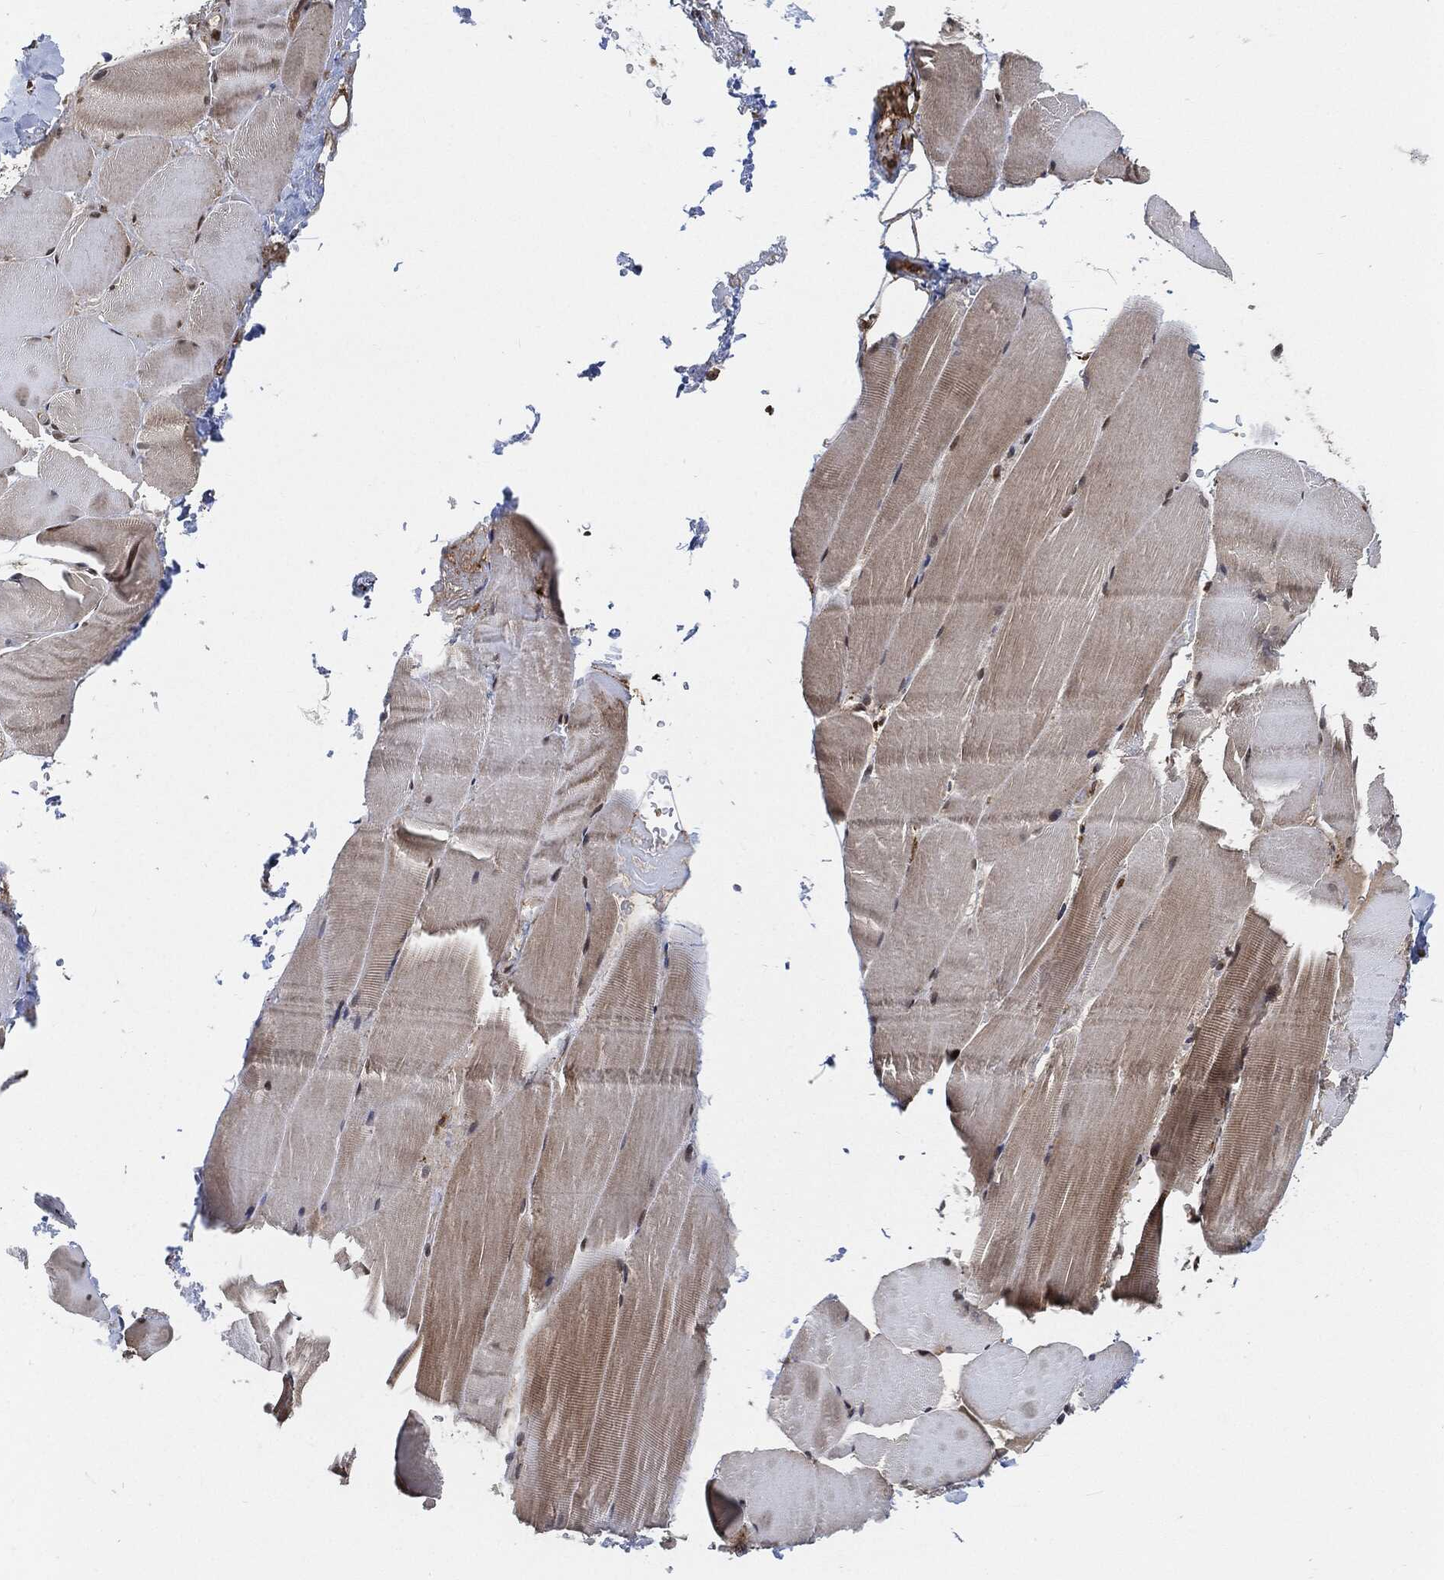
{"staining": {"intensity": "weak", "quantity": "25%-75%", "location": "cytoplasmic/membranous"}, "tissue": "skeletal muscle", "cell_type": "Myocytes", "image_type": "normal", "snomed": [{"axis": "morphology", "description": "Normal tissue, NOS"}, {"axis": "topography", "description": "Skeletal muscle"}], "caption": "The image exhibits staining of benign skeletal muscle, revealing weak cytoplasmic/membranous protein expression (brown color) within myocytes. The protein of interest is shown in brown color, while the nuclei are stained blue.", "gene": "CUTA", "patient": {"sex": "female", "age": 37}}